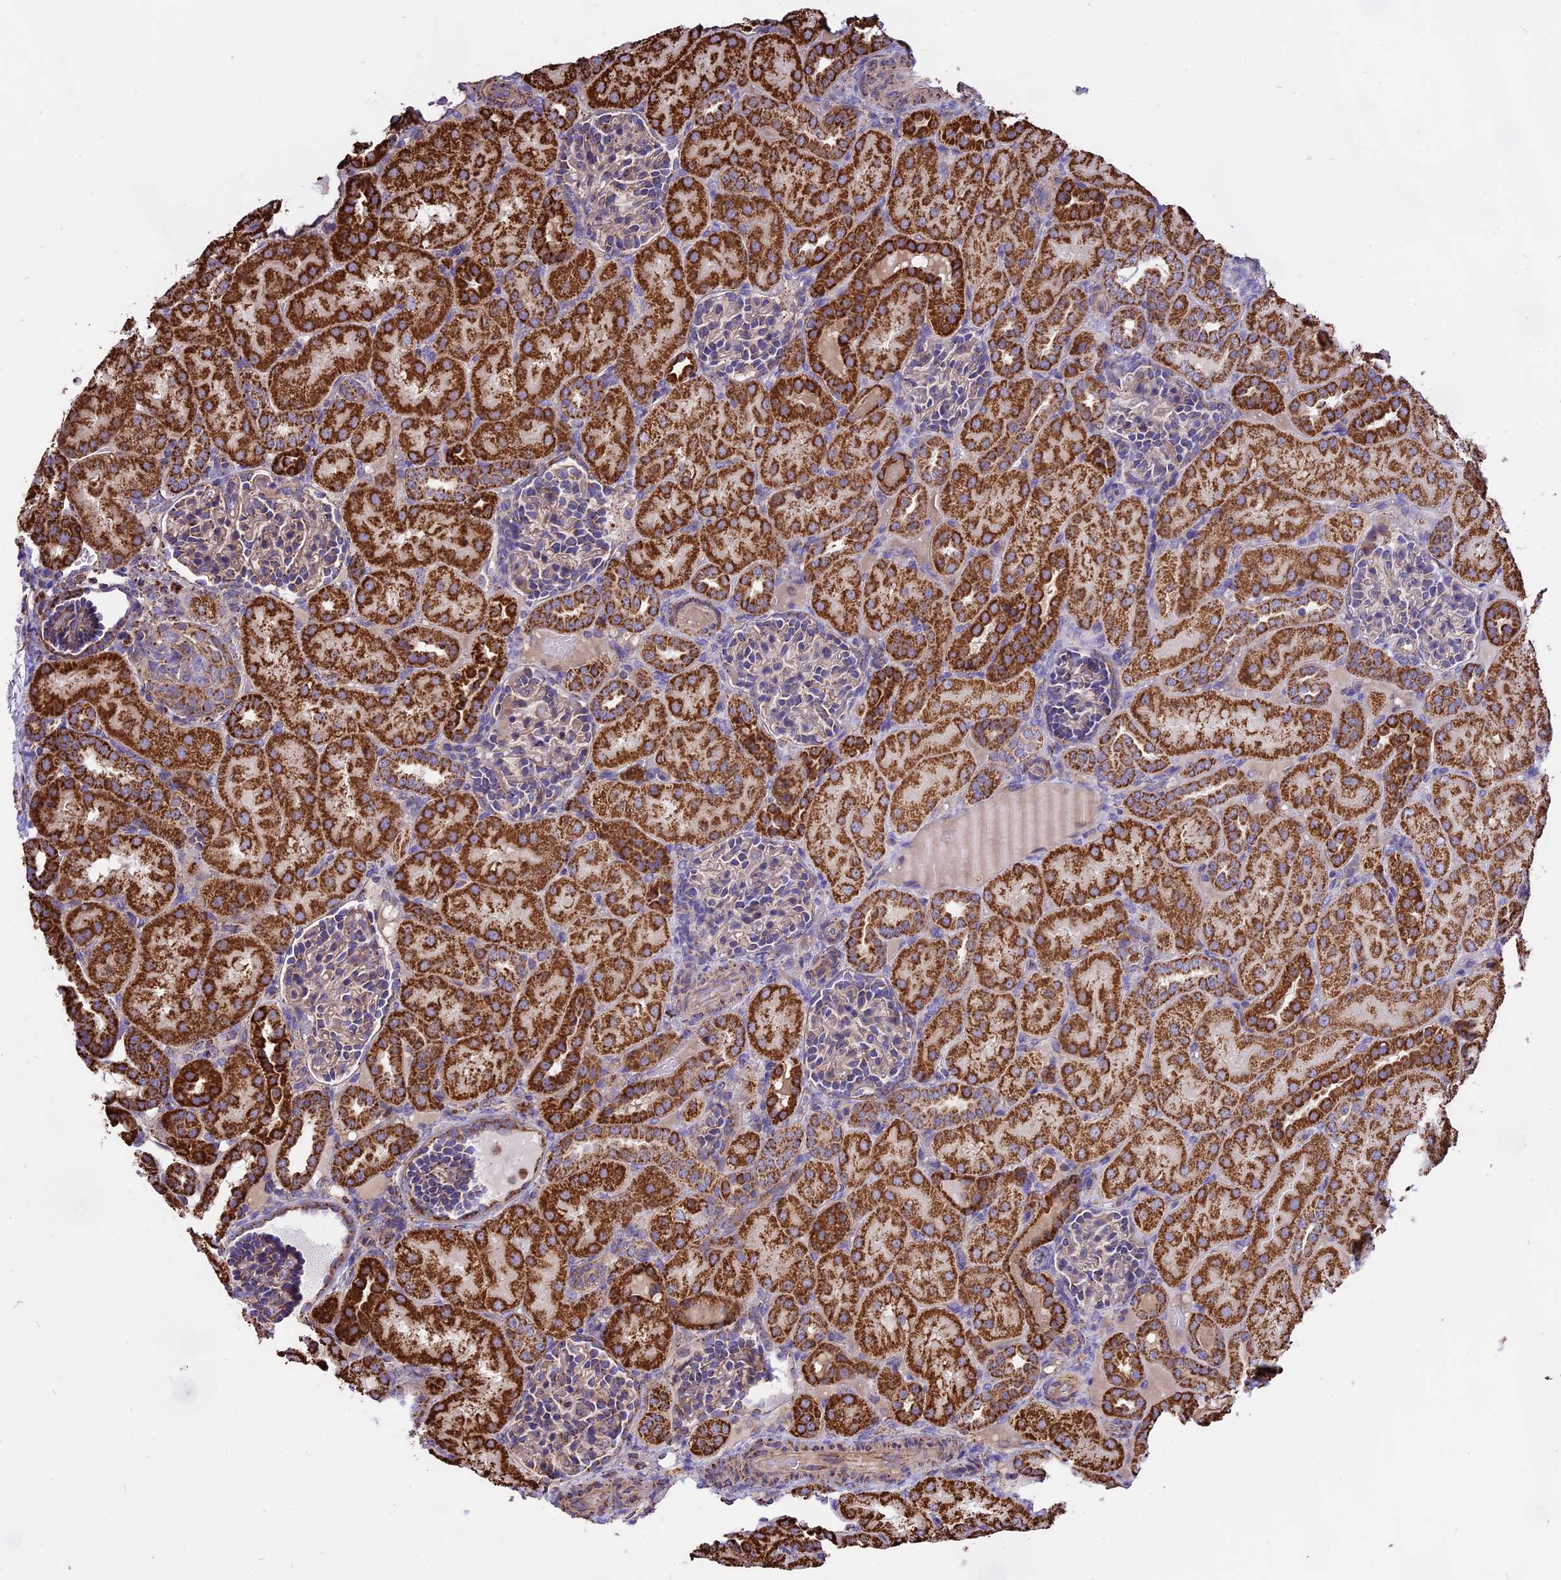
{"staining": {"intensity": "weak", "quantity": ">75%", "location": "cytoplasmic/membranous"}, "tissue": "kidney", "cell_type": "Cells in glomeruli", "image_type": "normal", "snomed": [{"axis": "morphology", "description": "Normal tissue, NOS"}, {"axis": "topography", "description": "Kidney"}], "caption": "The immunohistochemical stain labels weak cytoplasmic/membranous expression in cells in glomeruli of normal kidney.", "gene": "TTC4", "patient": {"sex": "male", "age": 1}}